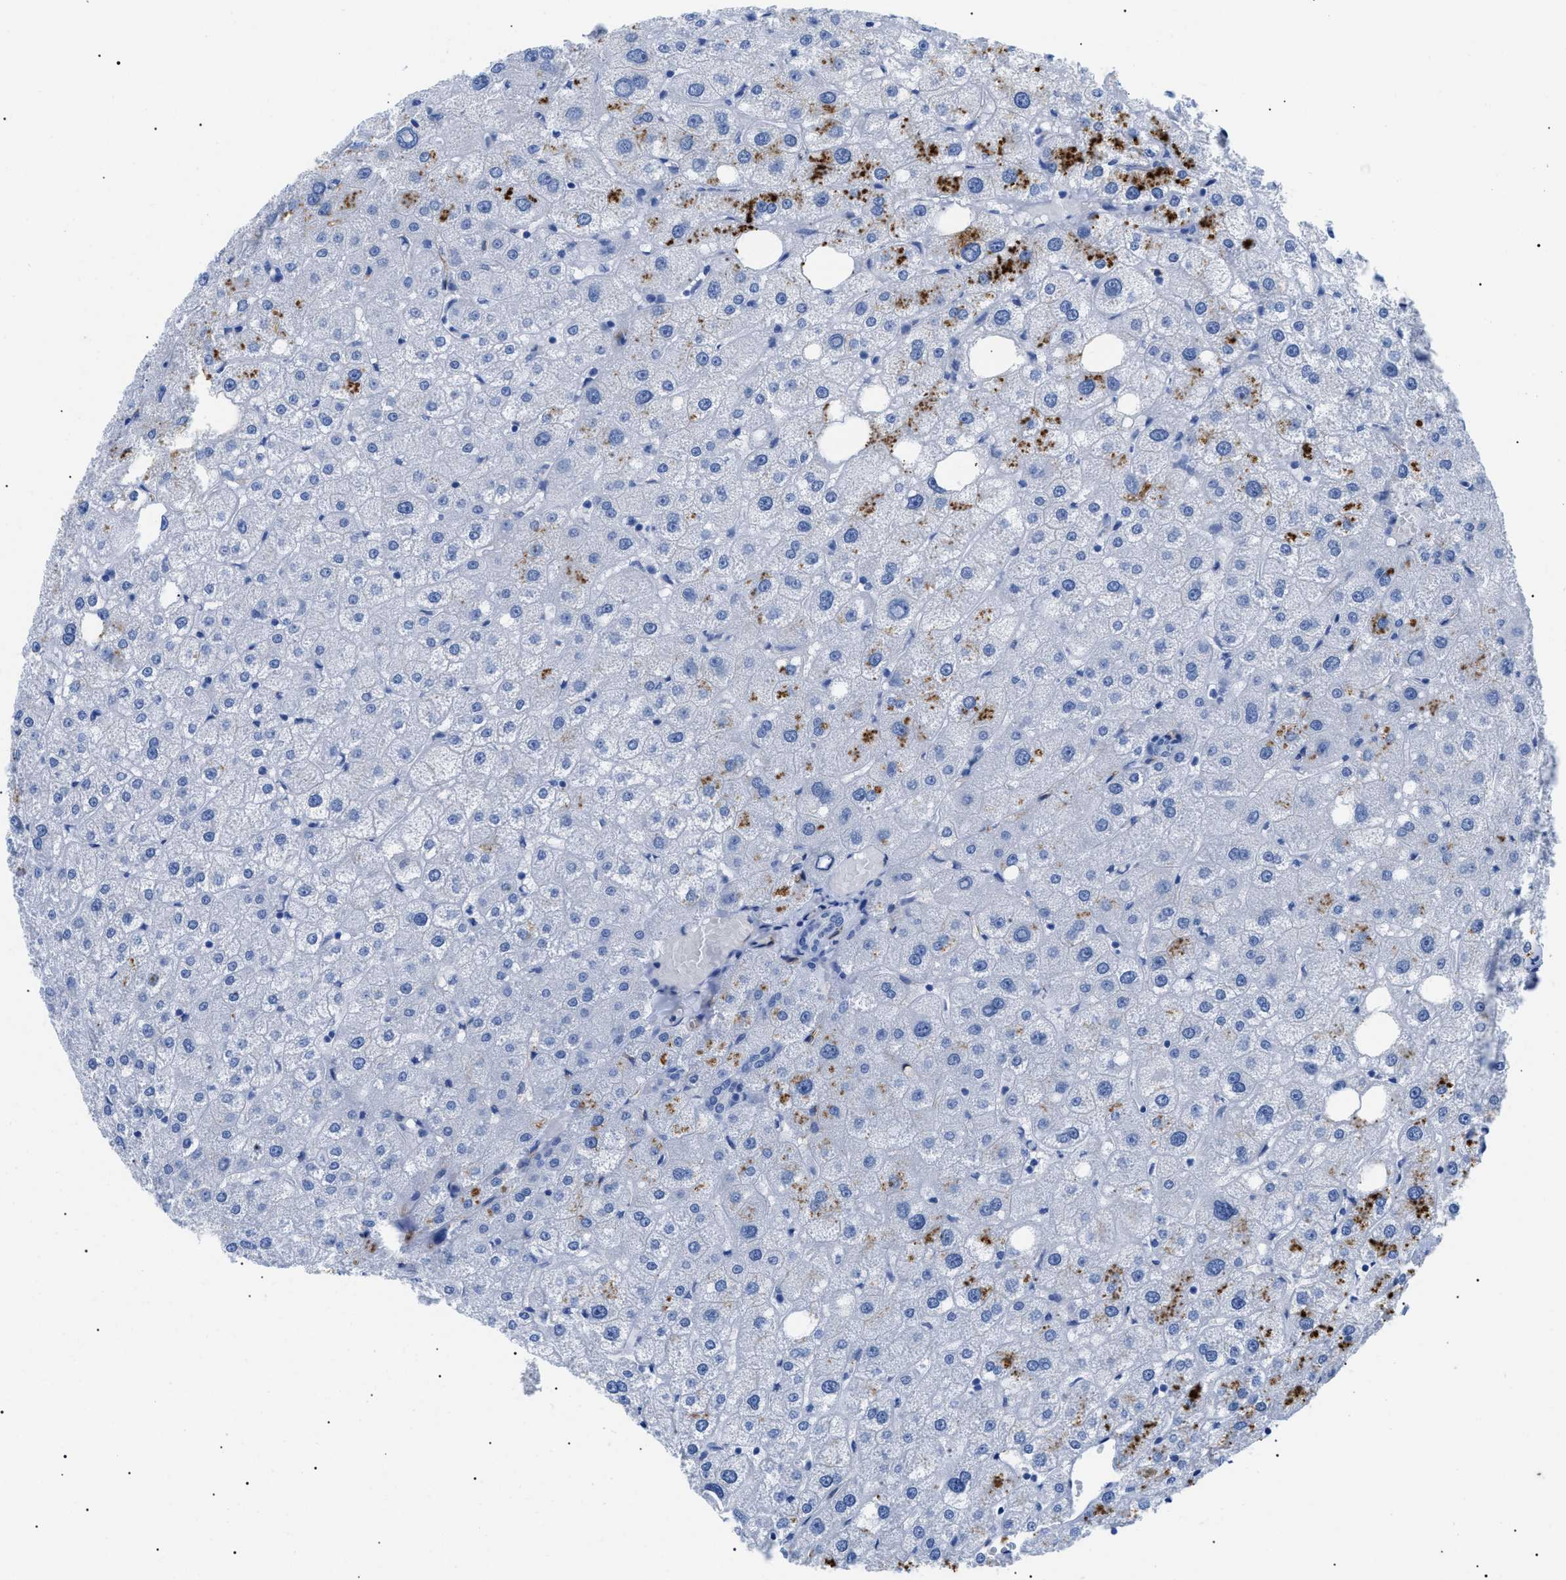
{"staining": {"intensity": "negative", "quantity": "none", "location": "none"}, "tissue": "liver", "cell_type": "Cholangiocytes", "image_type": "normal", "snomed": [{"axis": "morphology", "description": "Normal tissue, NOS"}, {"axis": "topography", "description": "Liver"}], "caption": "High power microscopy micrograph of an immunohistochemistry micrograph of normal liver, revealing no significant staining in cholangiocytes. (DAB immunohistochemistry (IHC) visualized using brightfield microscopy, high magnification).", "gene": "PODXL", "patient": {"sex": "male", "age": 73}}